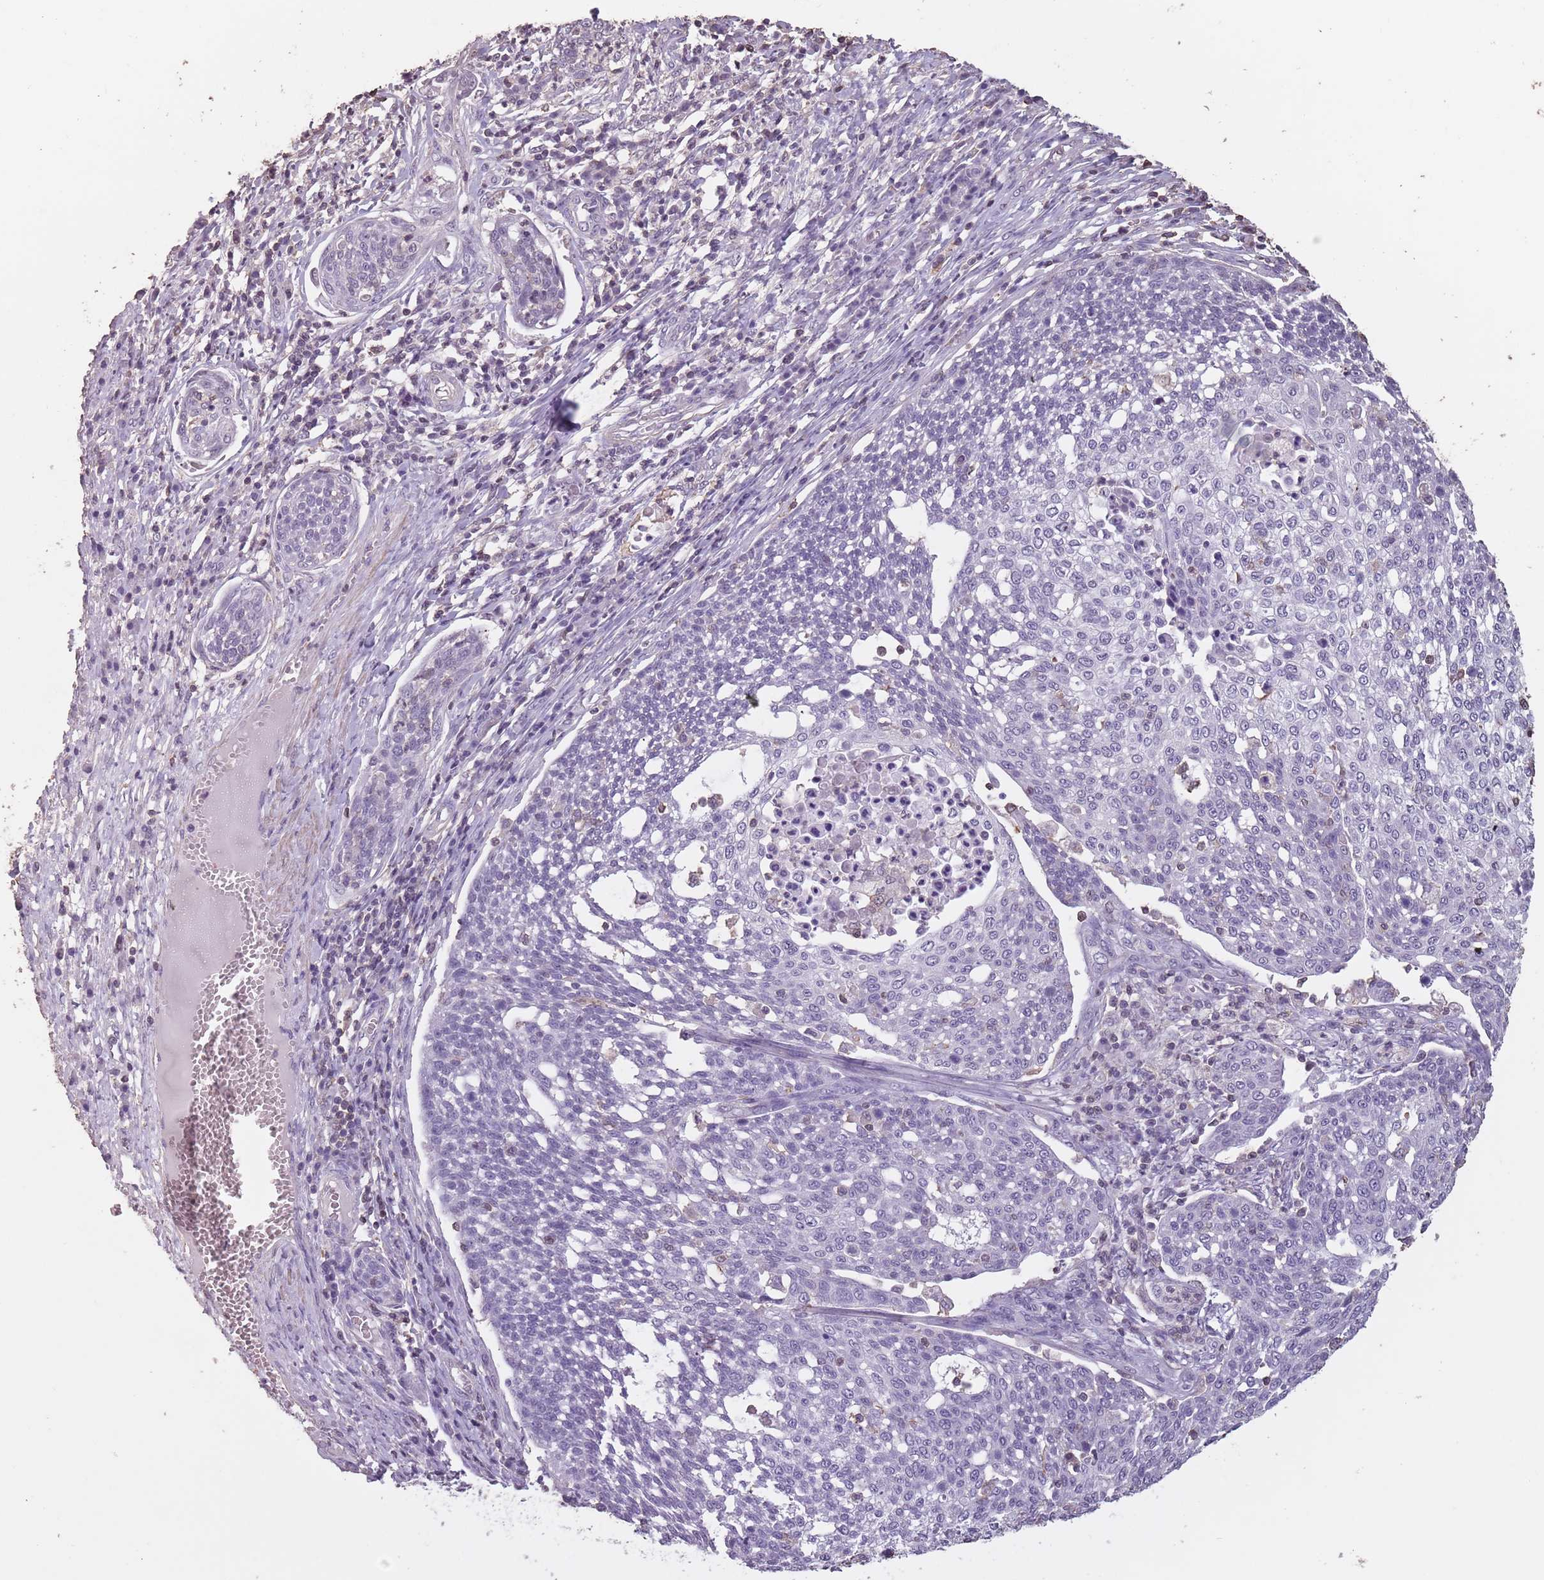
{"staining": {"intensity": "negative", "quantity": "none", "location": "none"}, "tissue": "cervical cancer", "cell_type": "Tumor cells", "image_type": "cancer", "snomed": [{"axis": "morphology", "description": "Squamous cell carcinoma, NOS"}, {"axis": "topography", "description": "Cervix"}], "caption": "High magnification brightfield microscopy of cervical squamous cell carcinoma stained with DAB (3,3'-diaminobenzidine) (brown) and counterstained with hematoxylin (blue): tumor cells show no significant staining.", "gene": "SUN5", "patient": {"sex": "female", "age": 34}}